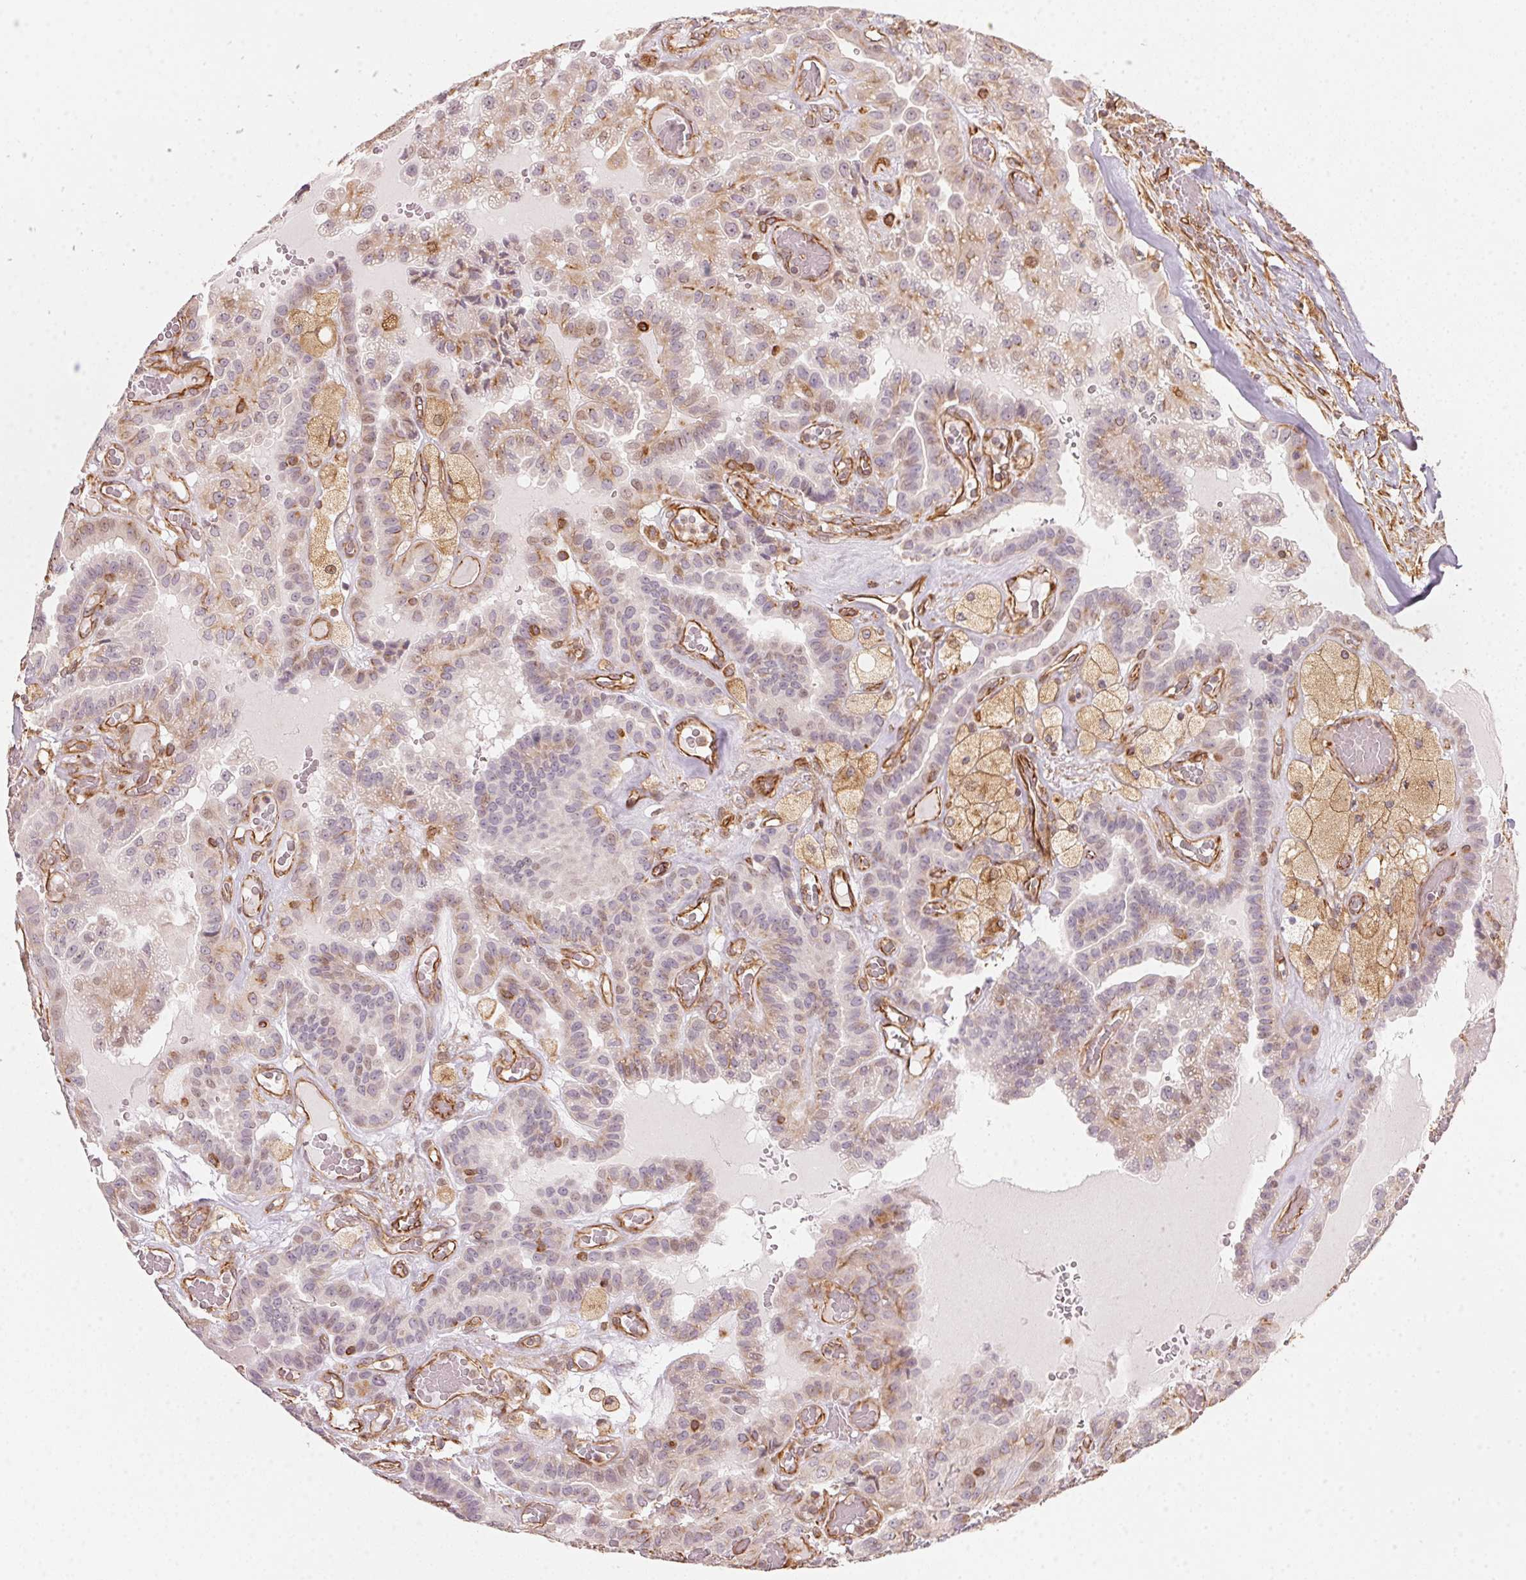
{"staining": {"intensity": "strong", "quantity": "25%-75%", "location": "cytoplasmic/membranous"}, "tissue": "thyroid cancer", "cell_type": "Tumor cells", "image_type": "cancer", "snomed": [{"axis": "morphology", "description": "Papillary adenocarcinoma, NOS"}, {"axis": "morphology", "description": "Papillary adenoma metastatic"}, {"axis": "topography", "description": "Thyroid gland"}], "caption": "Immunohistochemistry (IHC) staining of thyroid papillary adenoma metastatic, which reveals high levels of strong cytoplasmic/membranous staining in about 25%-75% of tumor cells indicating strong cytoplasmic/membranous protein positivity. The staining was performed using DAB (3,3'-diaminobenzidine) (brown) for protein detection and nuclei were counterstained in hematoxylin (blue).", "gene": "FOXR2", "patient": {"sex": "male", "age": 87}}